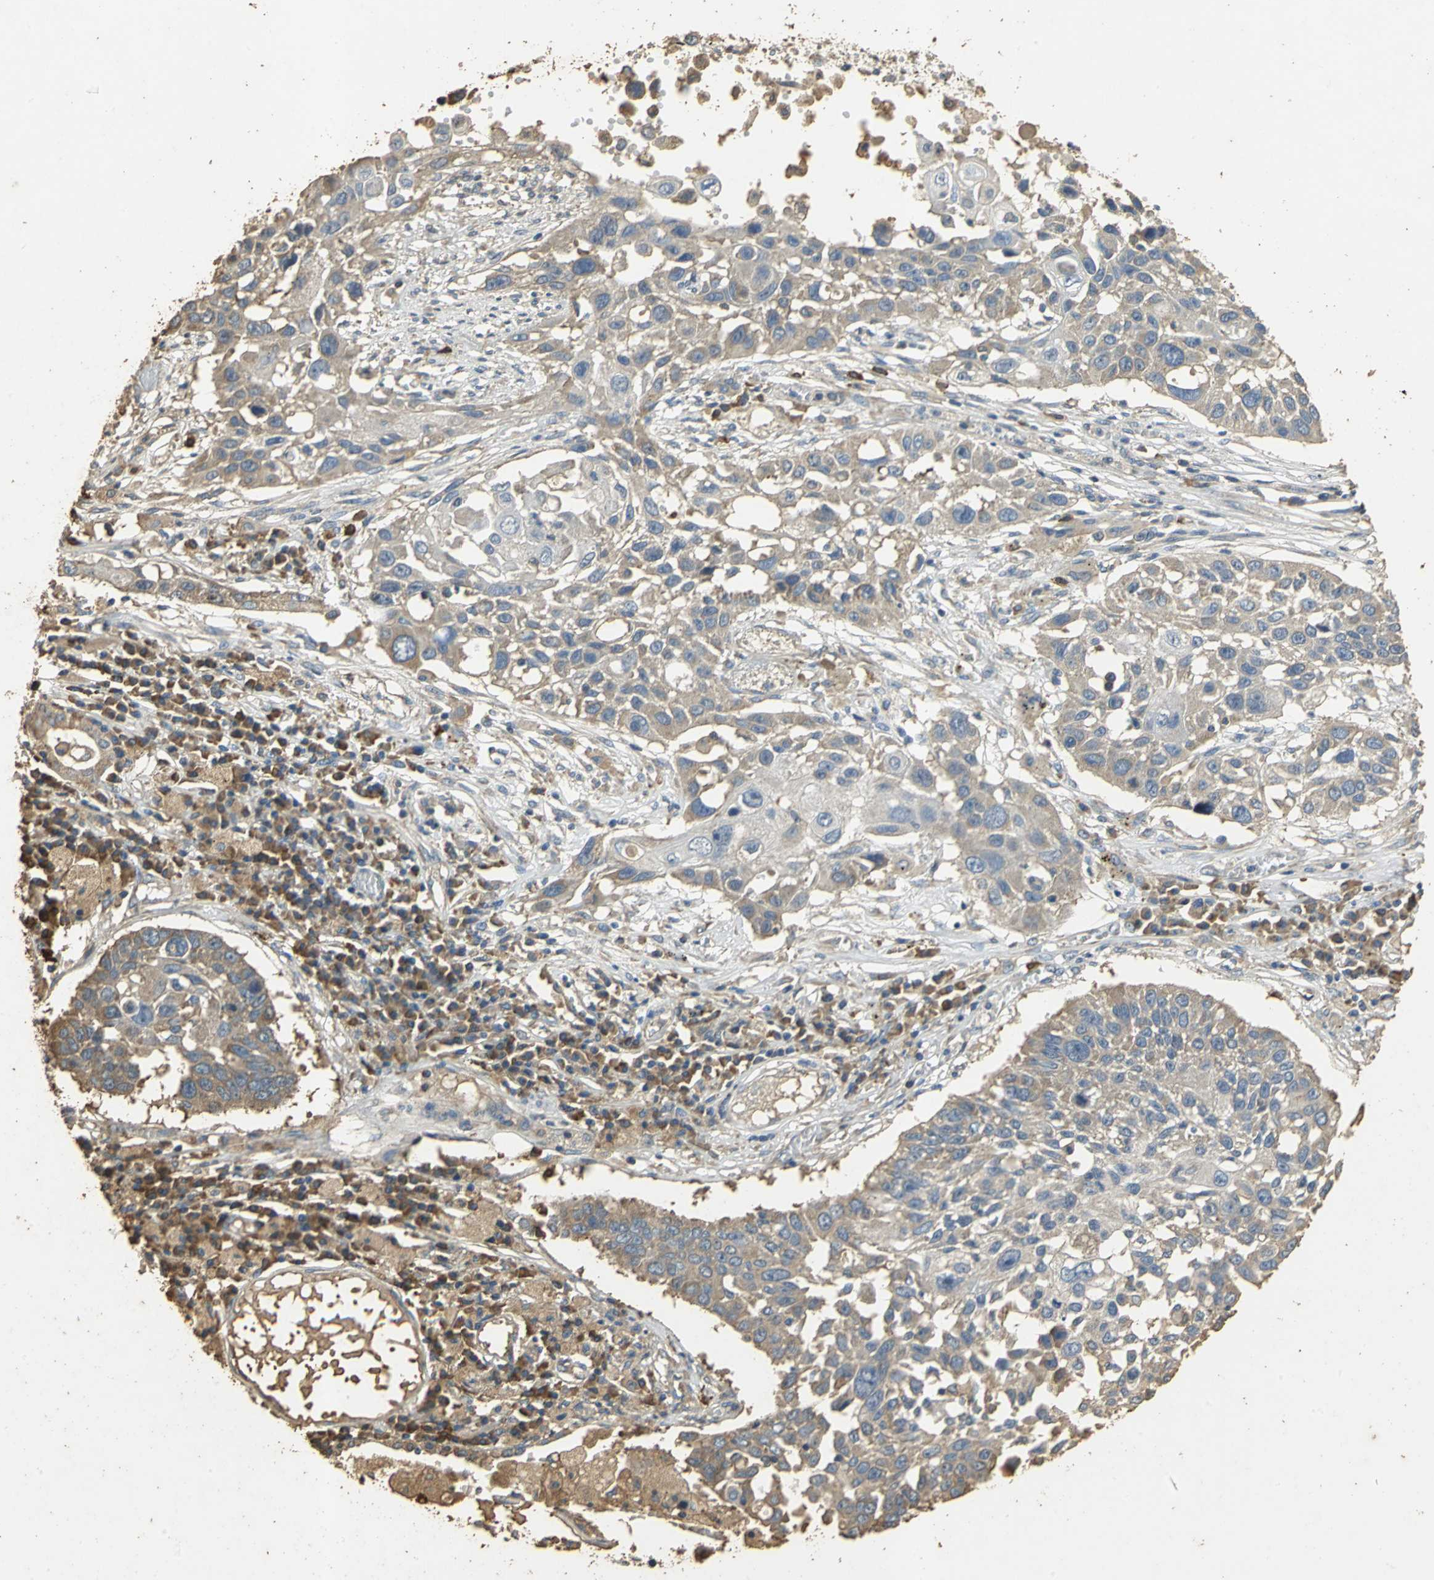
{"staining": {"intensity": "weak", "quantity": "25%-75%", "location": "cytoplasmic/membranous"}, "tissue": "lung cancer", "cell_type": "Tumor cells", "image_type": "cancer", "snomed": [{"axis": "morphology", "description": "Squamous cell carcinoma, NOS"}, {"axis": "topography", "description": "Lung"}], "caption": "Lung cancer stained with DAB (3,3'-diaminobenzidine) IHC reveals low levels of weak cytoplasmic/membranous positivity in approximately 25%-75% of tumor cells.", "gene": "ACSL4", "patient": {"sex": "male", "age": 71}}